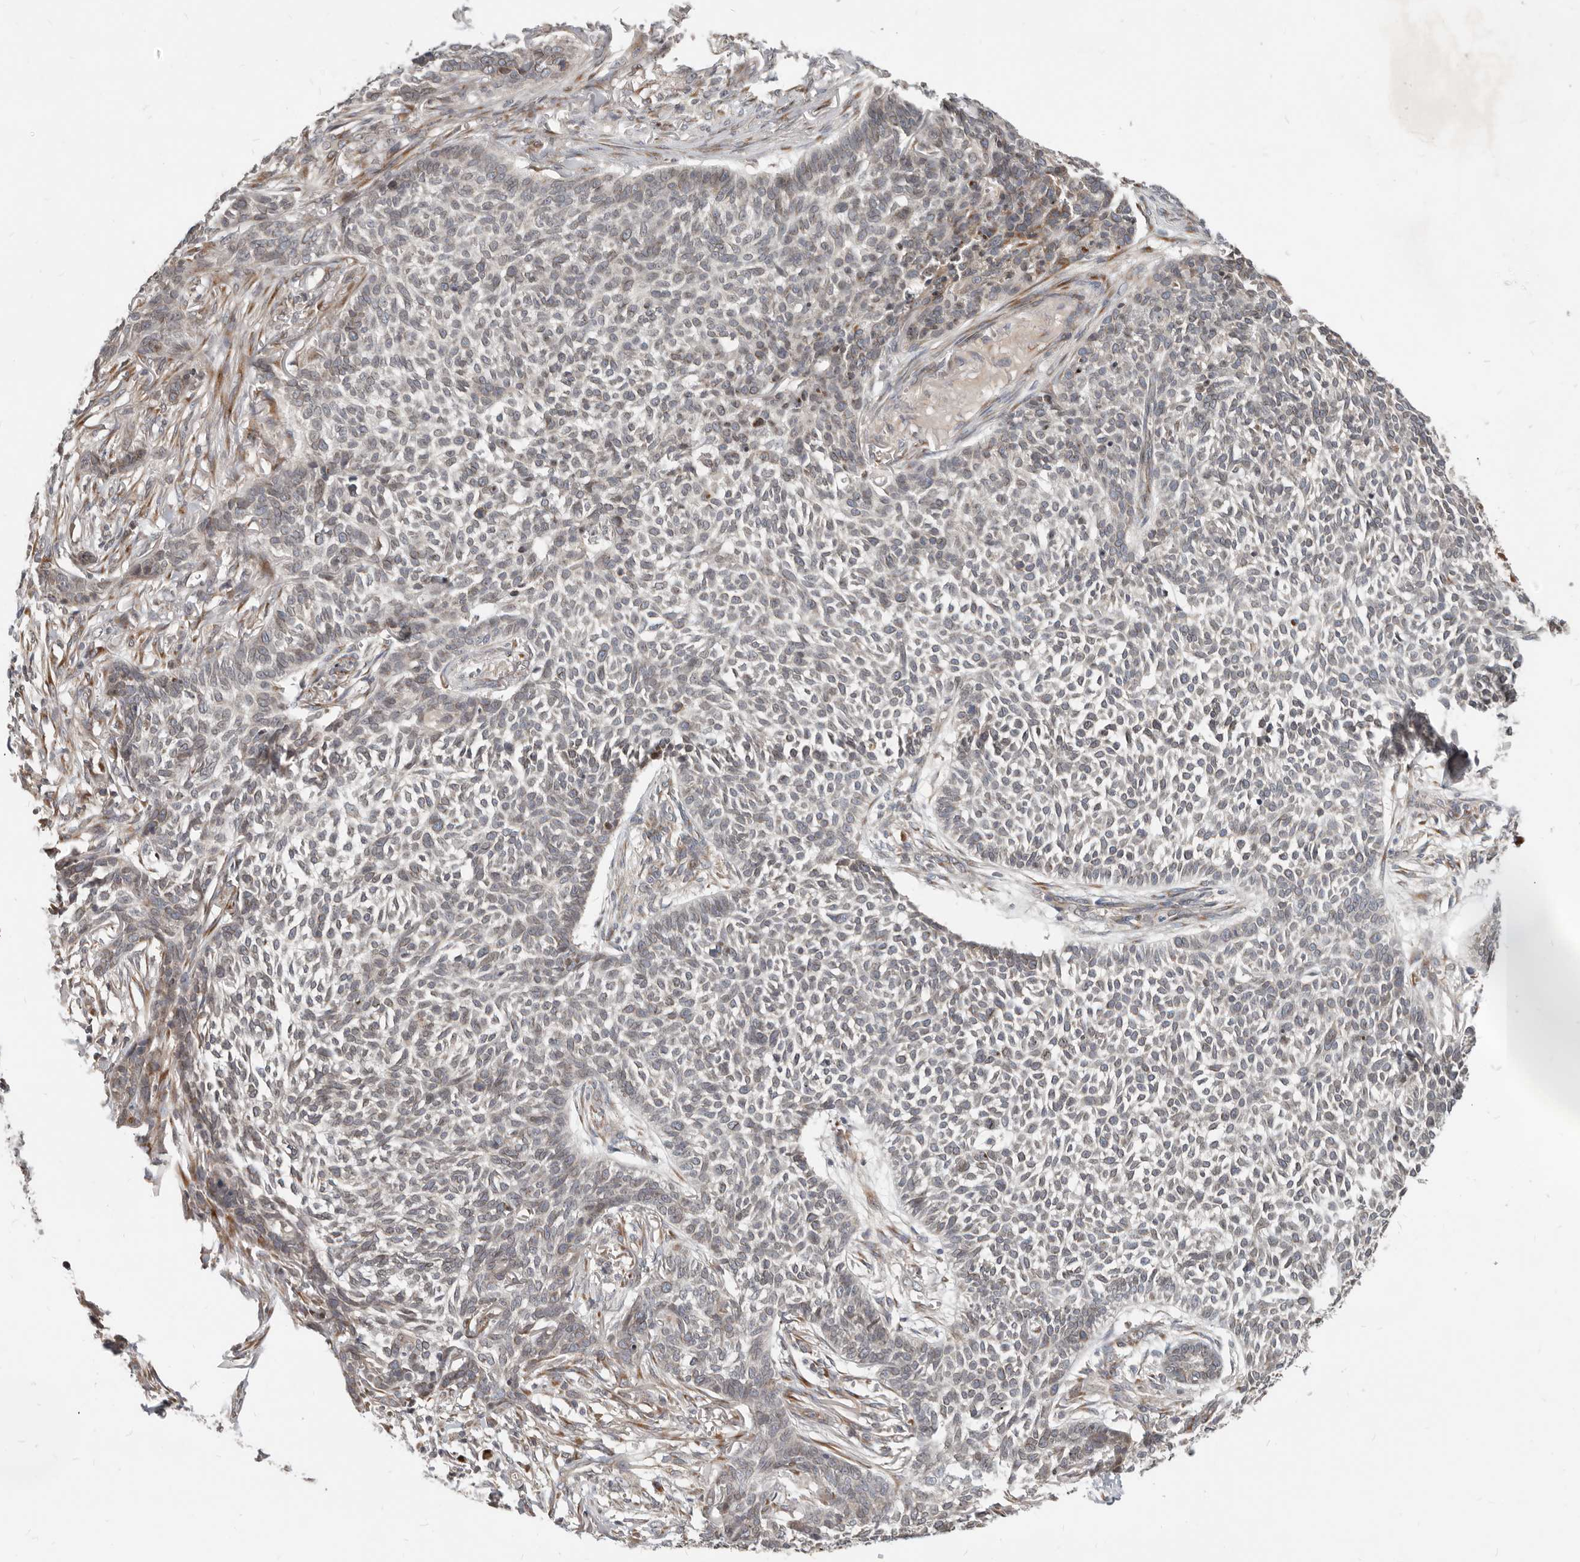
{"staining": {"intensity": "moderate", "quantity": "<25%", "location": "cytoplasmic/membranous"}, "tissue": "skin cancer", "cell_type": "Tumor cells", "image_type": "cancer", "snomed": [{"axis": "morphology", "description": "Basal cell carcinoma"}, {"axis": "topography", "description": "Skin"}], "caption": "Basal cell carcinoma (skin) stained with DAB (3,3'-diaminobenzidine) immunohistochemistry demonstrates low levels of moderate cytoplasmic/membranous positivity in about <25% of tumor cells.", "gene": "NPY4R", "patient": {"sex": "male", "age": 85}}